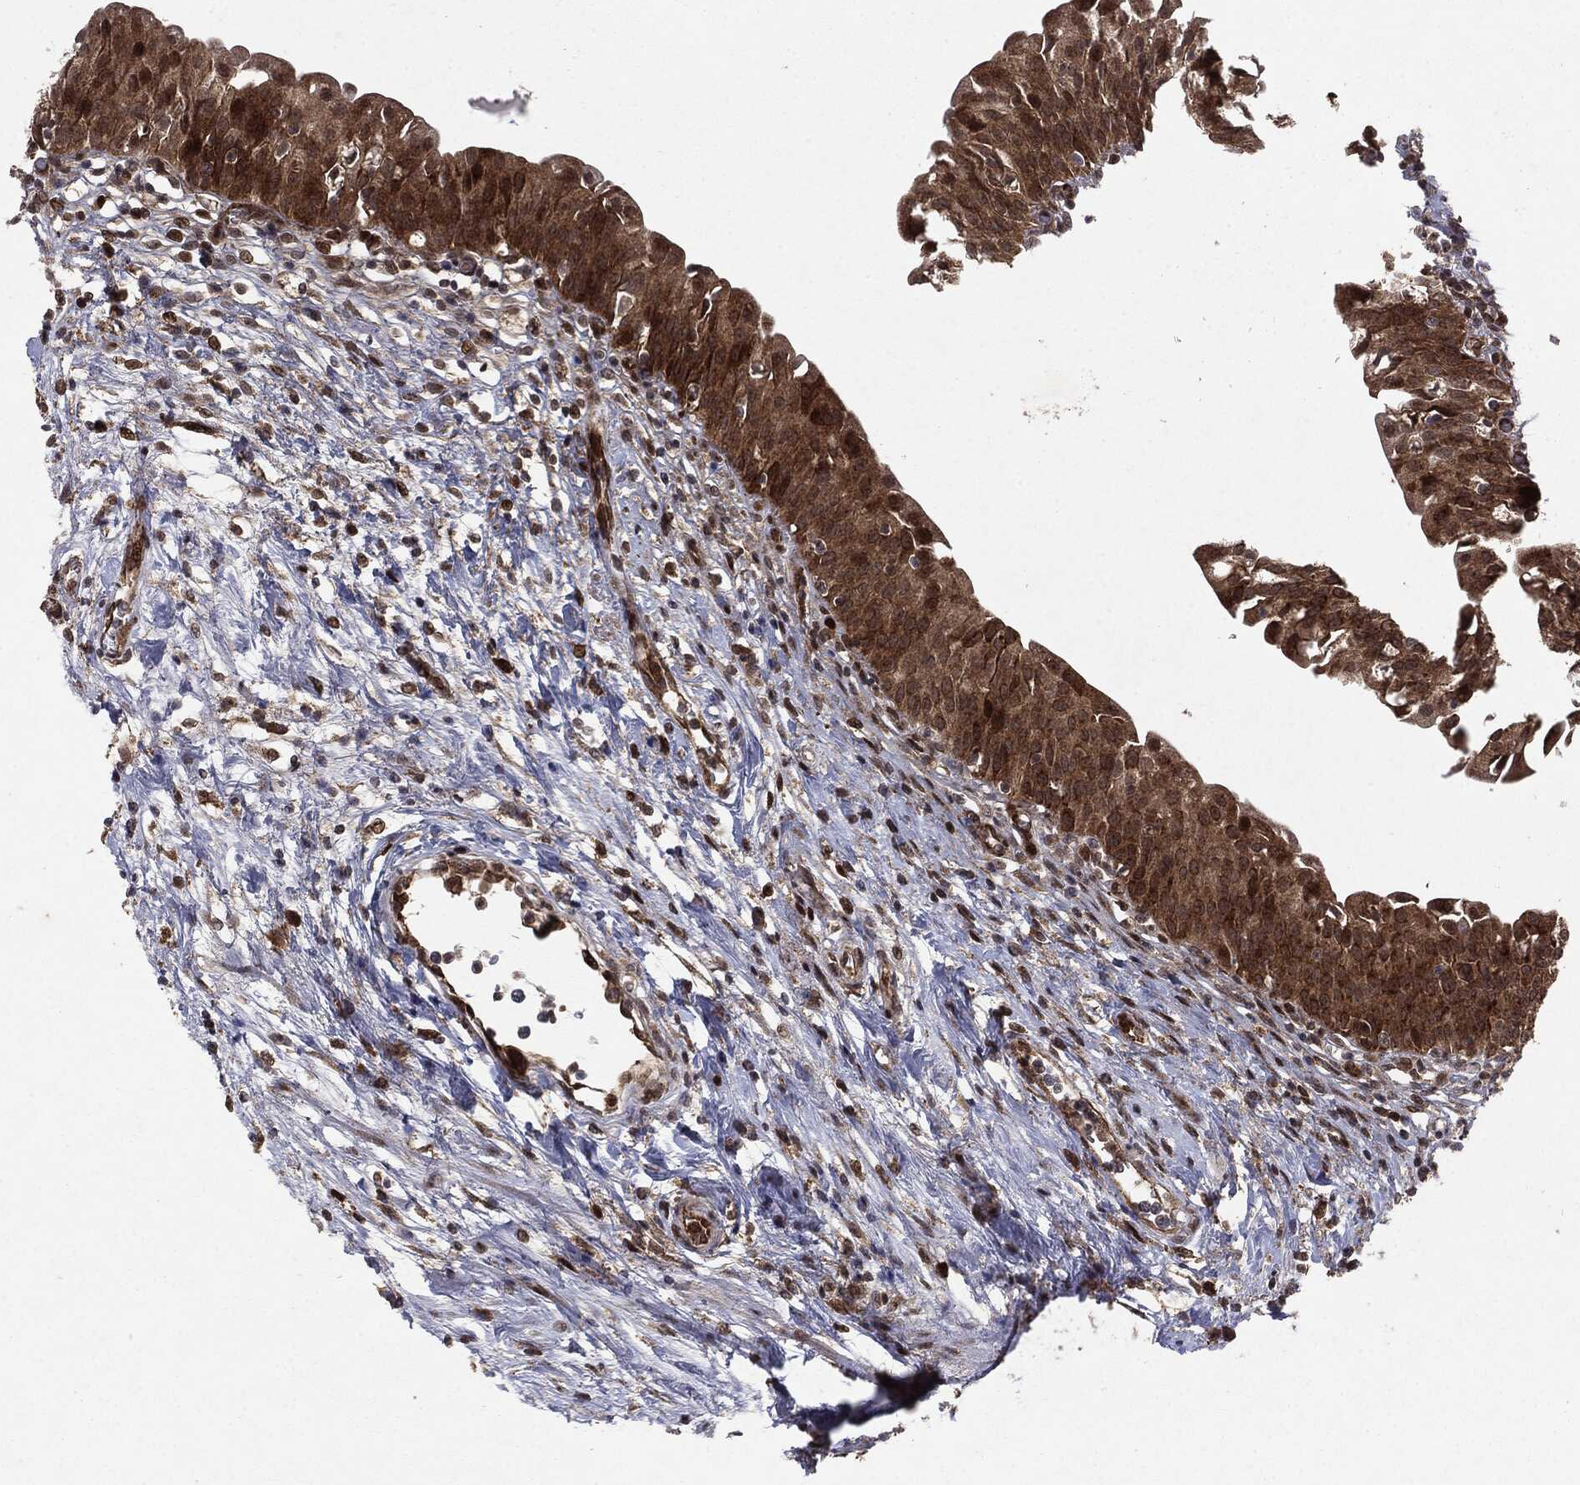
{"staining": {"intensity": "strong", "quantity": ">75%", "location": "cytoplasmic/membranous"}, "tissue": "urinary bladder", "cell_type": "Urothelial cells", "image_type": "normal", "snomed": [{"axis": "morphology", "description": "Normal tissue, NOS"}, {"axis": "topography", "description": "Urinary bladder"}], "caption": "IHC micrograph of benign urinary bladder stained for a protein (brown), which demonstrates high levels of strong cytoplasmic/membranous positivity in about >75% of urothelial cells.", "gene": "OTUB1", "patient": {"sex": "male", "age": 76}}